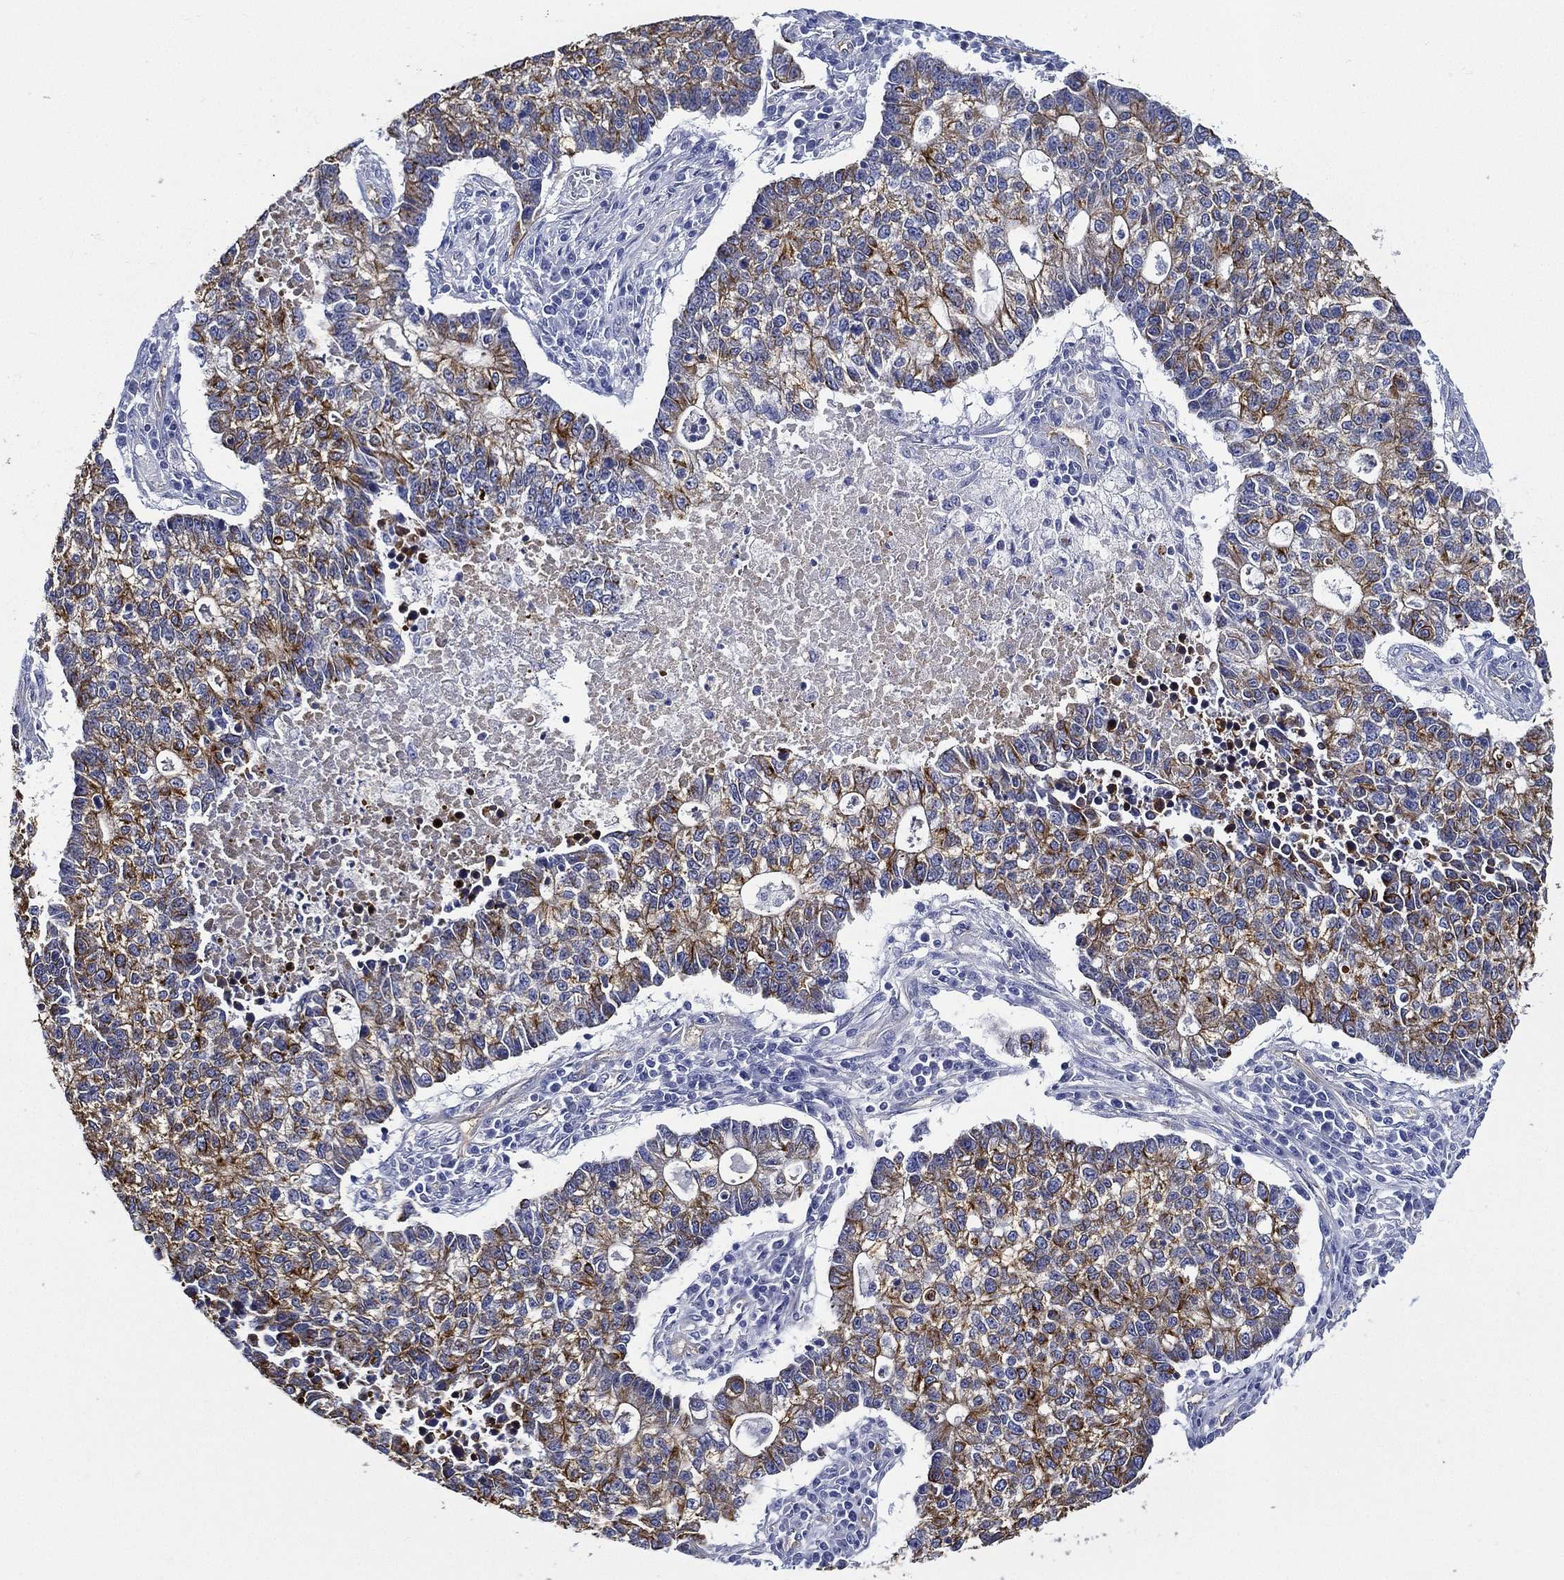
{"staining": {"intensity": "moderate", "quantity": "25%-75%", "location": "cytoplasmic/membranous"}, "tissue": "lung cancer", "cell_type": "Tumor cells", "image_type": "cancer", "snomed": [{"axis": "morphology", "description": "Adenocarcinoma, NOS"}, {"axis": "topography", "description": "Lung"}], "caption": "Protein staining reveals moderate cytoplasmic/membranous positivity in approximately 25%-75% of tumor cells in lung cancer. (DAB (3,3'-diaminobenzidine) = brown stain, brightfield microscopy at high magnification).", "gene": "NEDD9", "patient": {"sex": "male", "age": 57}}